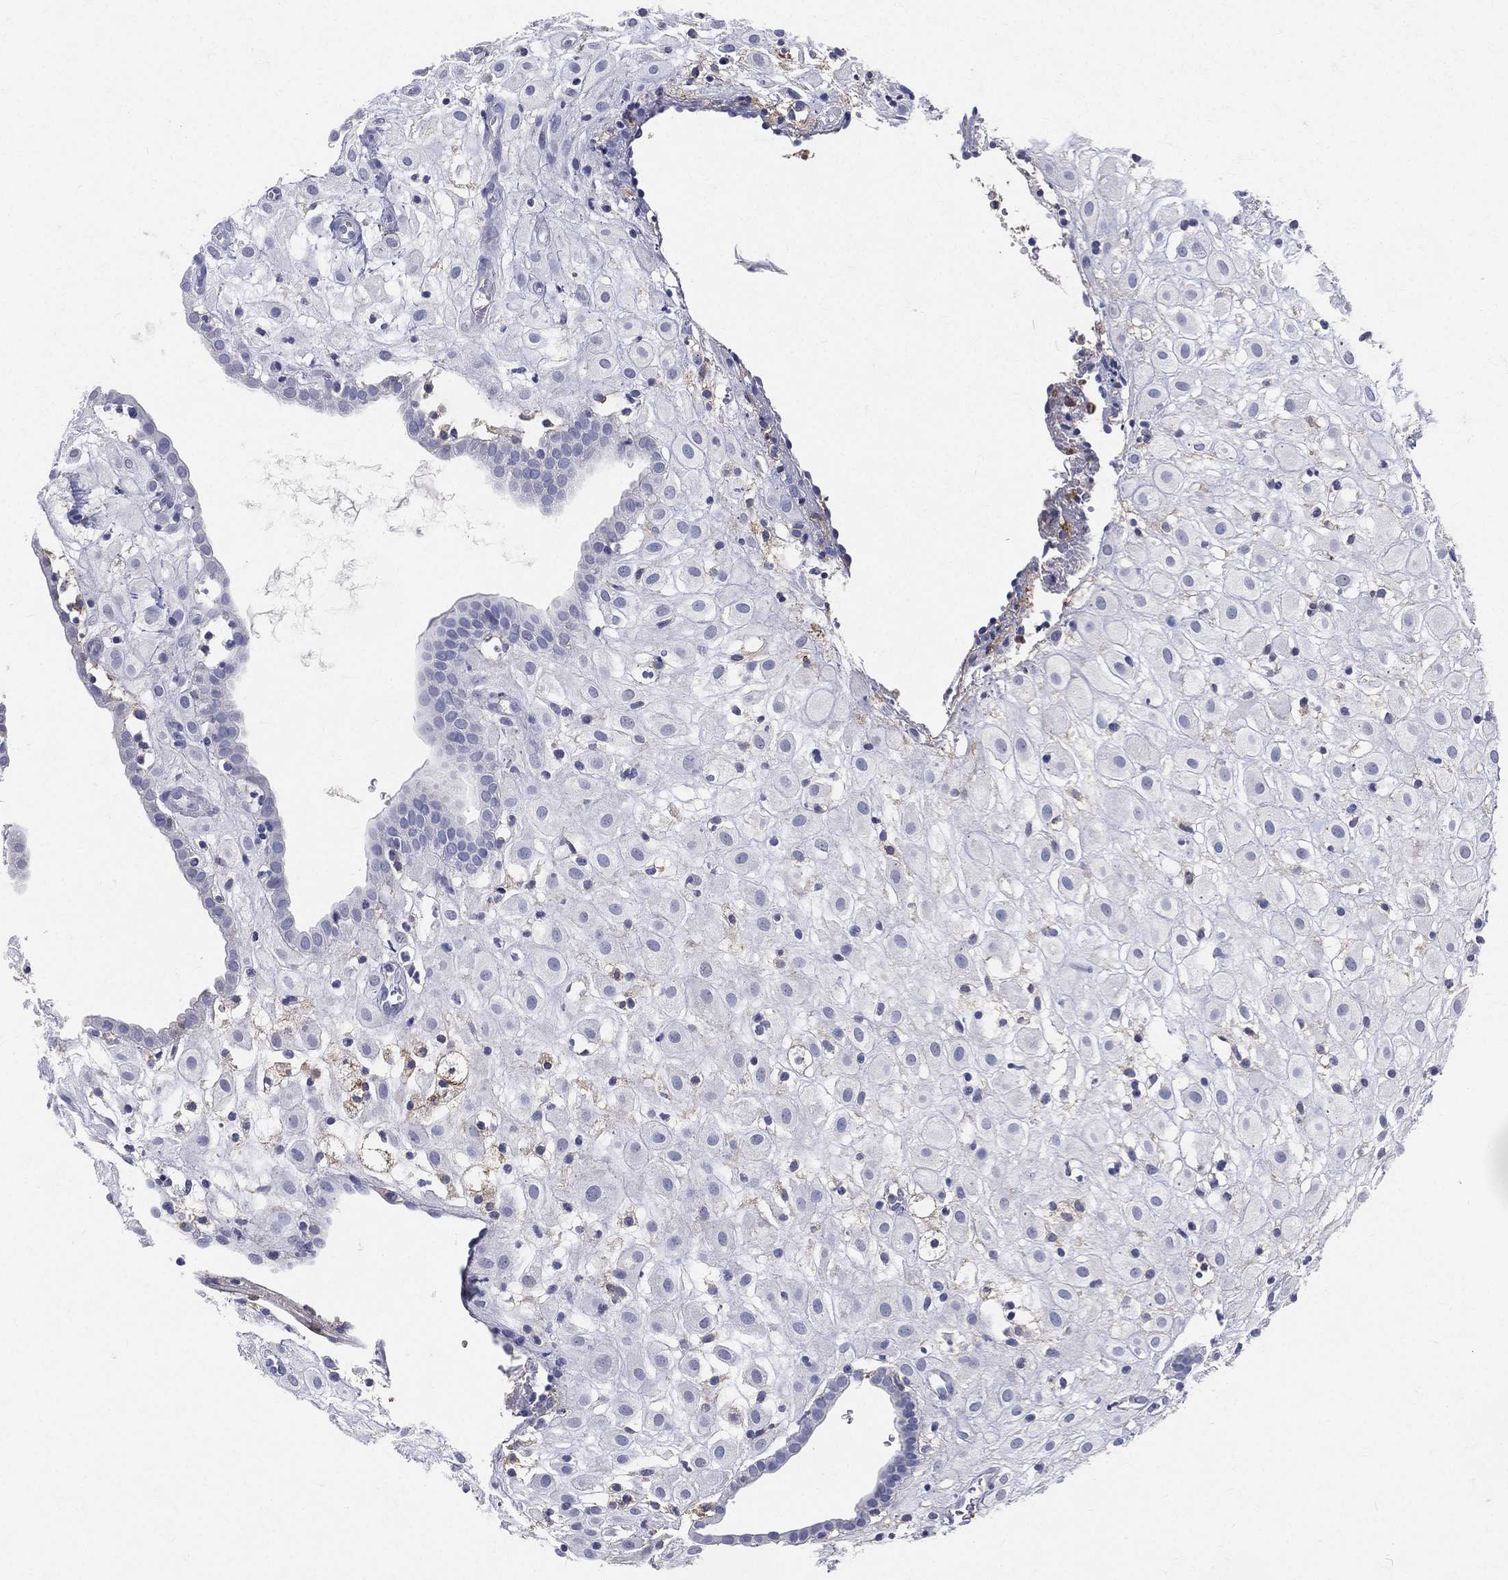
{"staining": {"intensity": "negative", "quantity": "none", "location": "none"}, "tissue": "placenta", "cell_type": "Decidual cells", "image_type": "normal", "snomed": [{"axis": "morphology", "description": "Normal tissue, NOS"}, {"axis": "topography", "description": "Placenta"}], "caption": "Immunohistochemistry of unremarkable placenta displays no positivity in decidual cells. The staining was performed using DAB (3,3'-diaminobenzidine) to visualize the protein expression in brown, while the nuclei were stained in blue with hematoxylin (Magnification: 20x).", "gene": "CD33", "patient": {"sex": "female", "age": 24}}